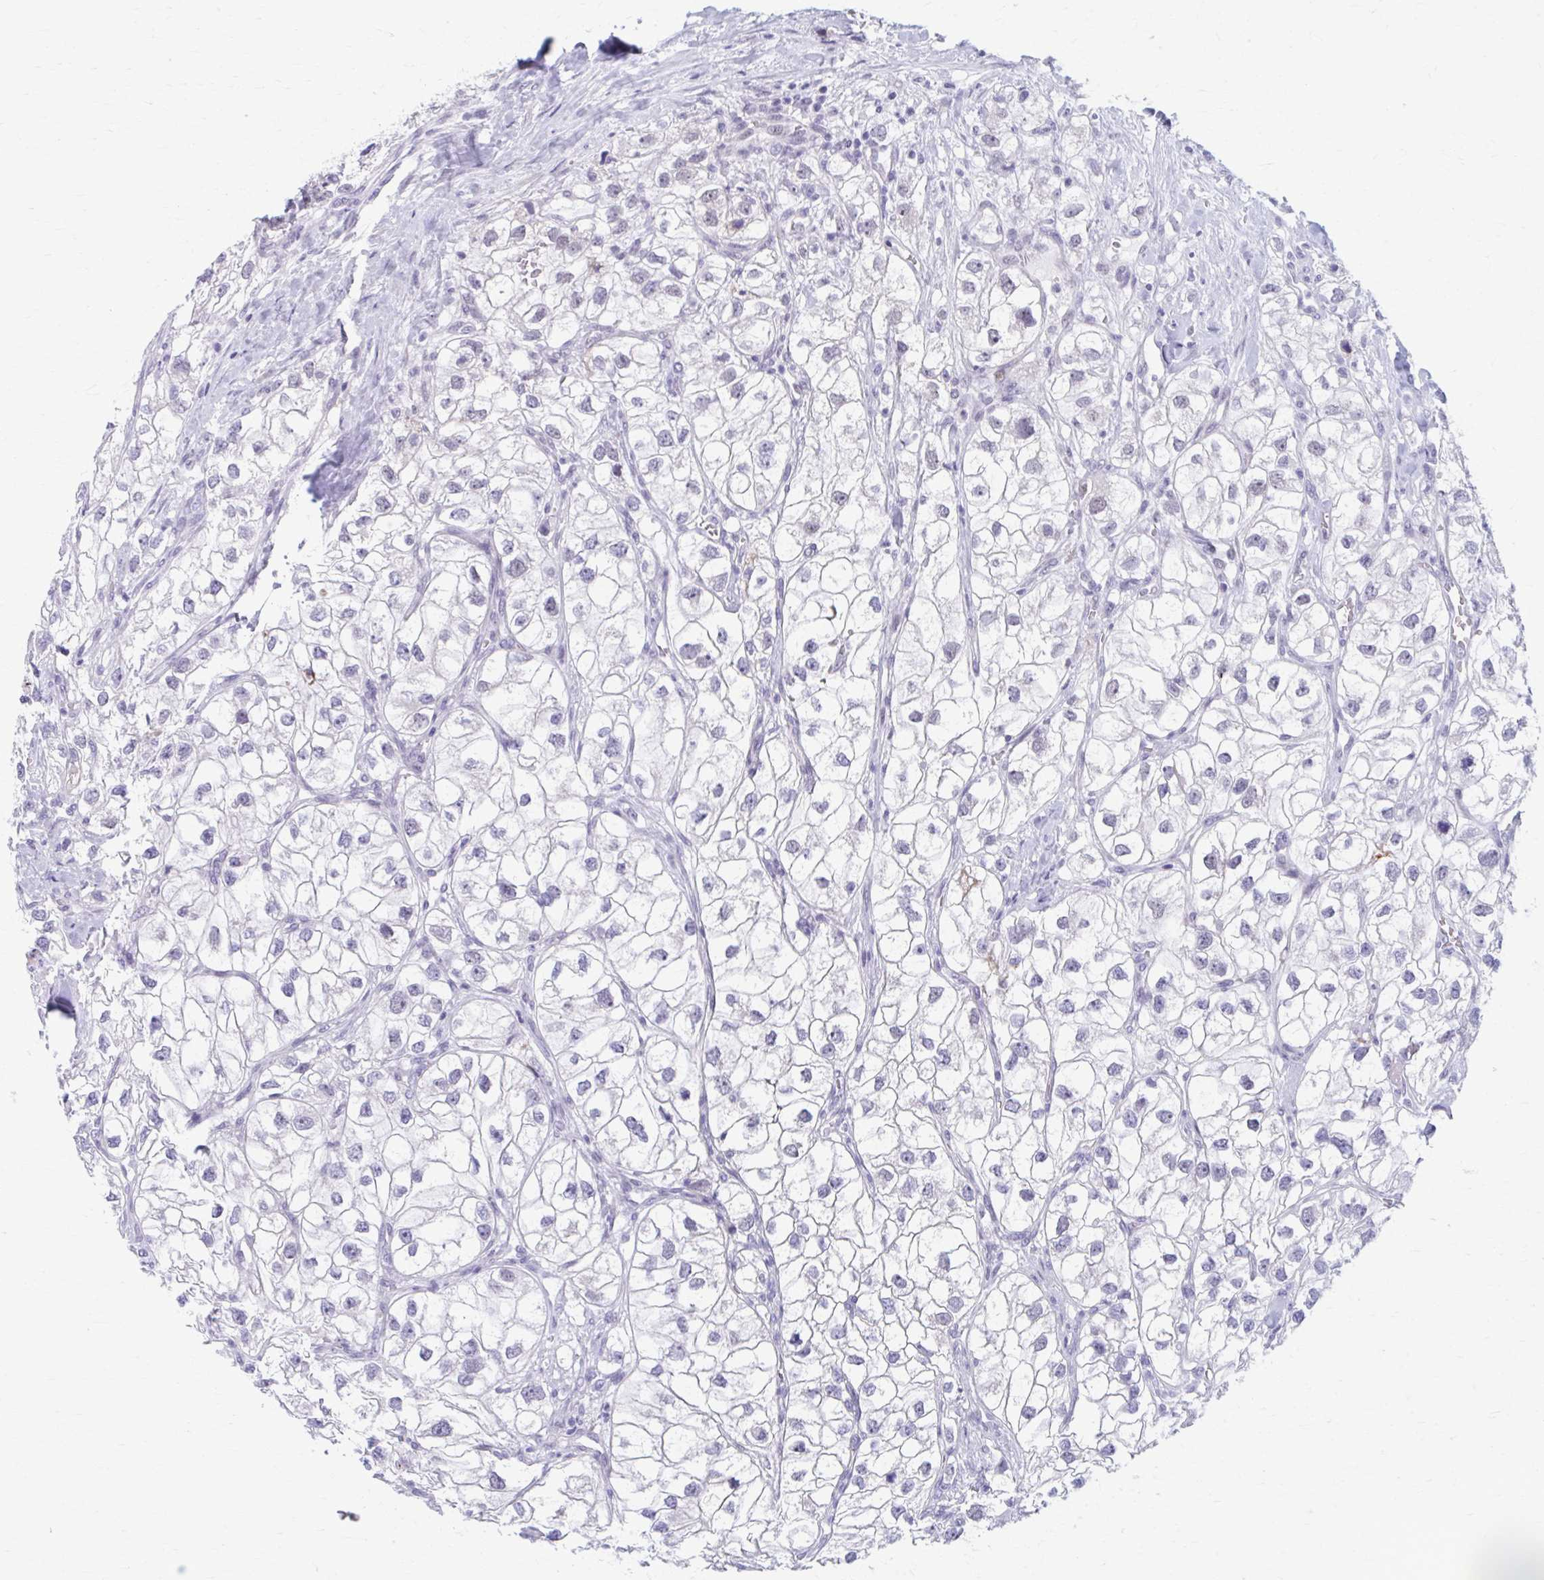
{"staining": {"intensity": "negative", "quantity": "none", "location": "none"}, "tissue": "renal cancer", "cell_type": "Tumor cells", "image_type": "cancer", "snomed": [{"axis": "morphology", "description": "Adenocarcinoma, NOS"}, {"axis": "topography", "description": "Kidney"}], "caption": "The IHC micrograph has no significant staining in tumor cells of adenocarcinoma (renal) tissue.", "gene": "CCDC105", "patient": {"sex": "male", "age": 59}}